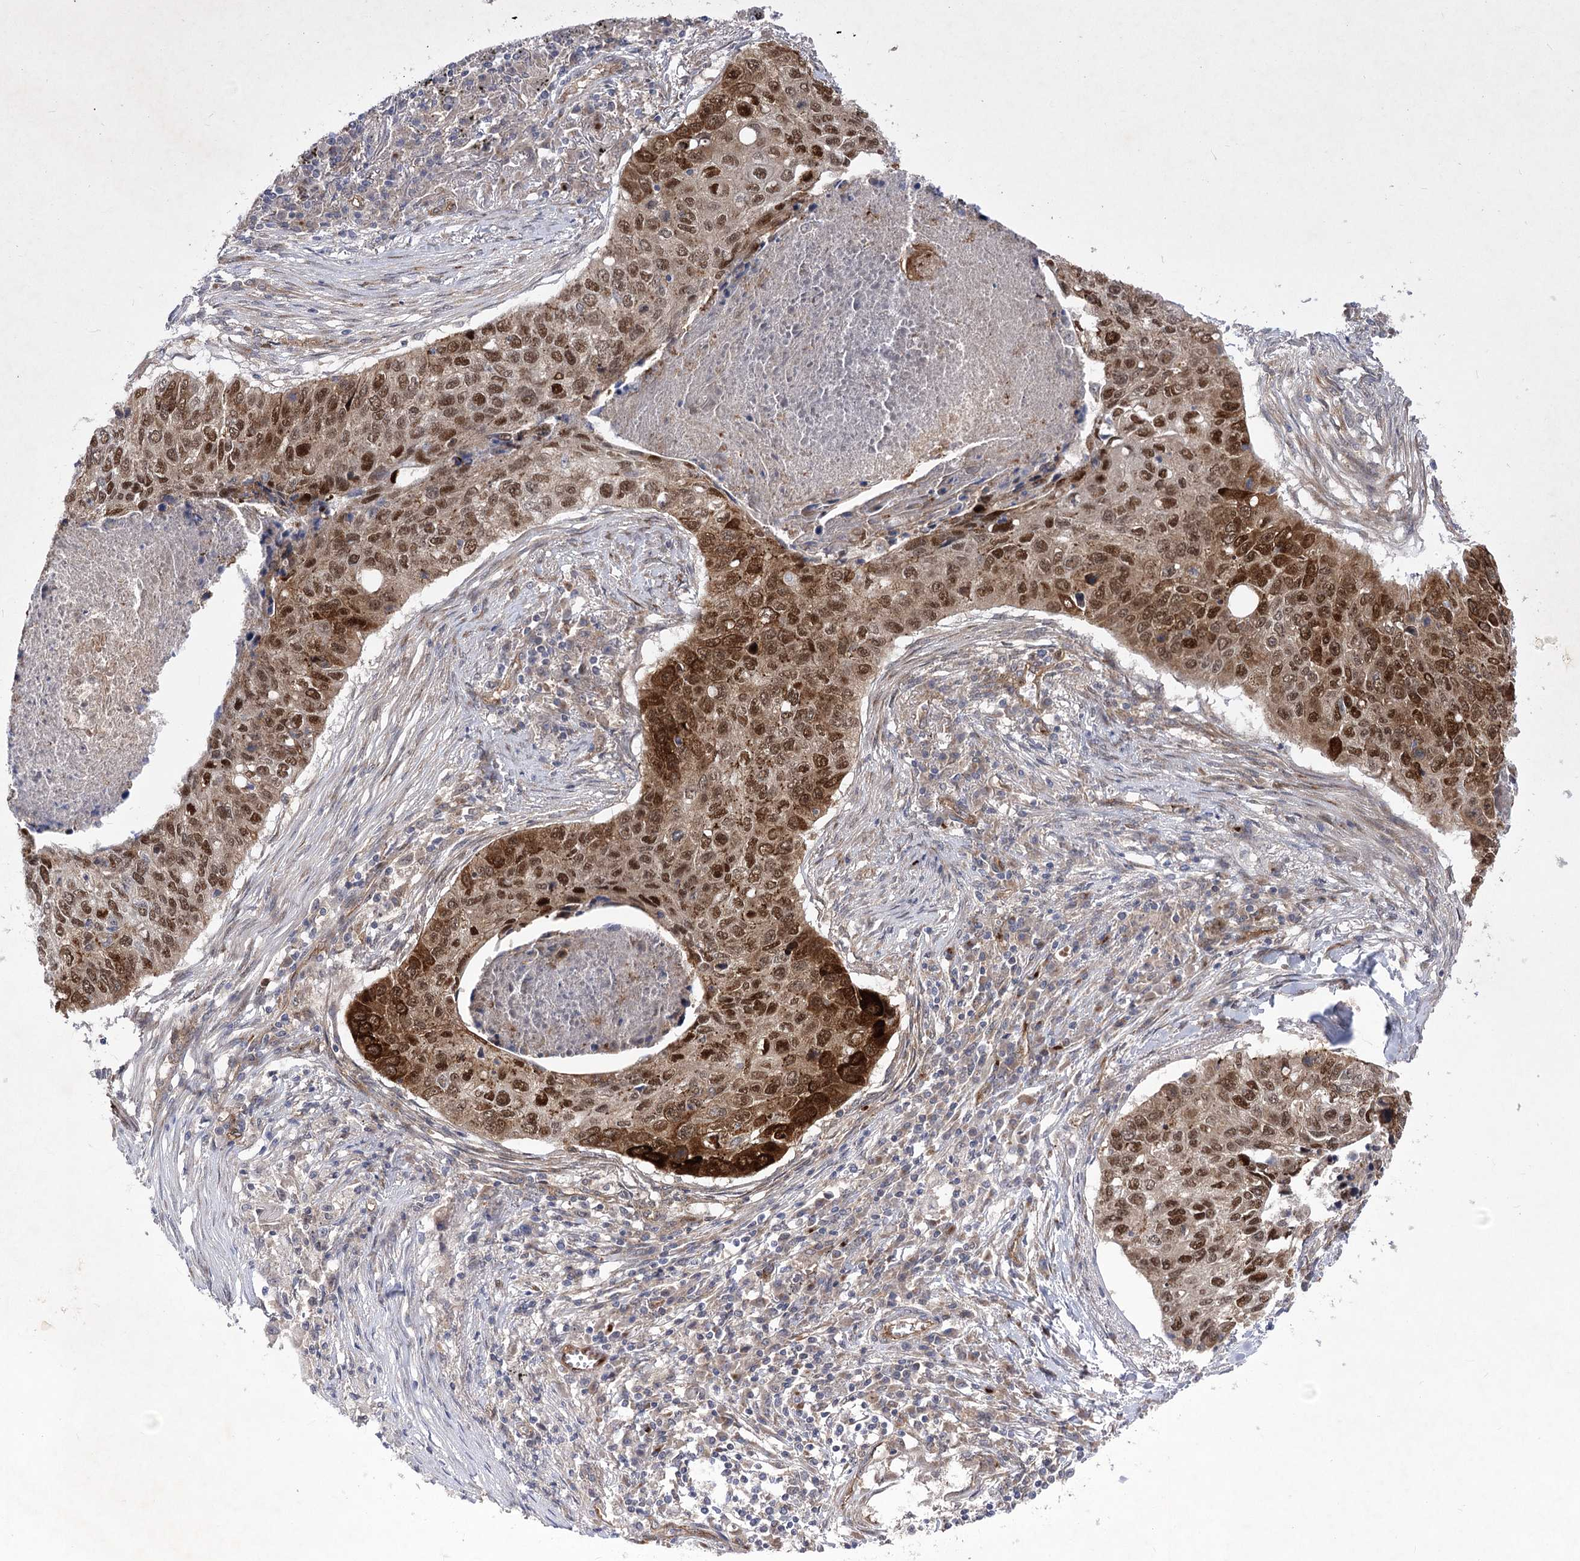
{"staining": {"intensity": "strong", "quantity": ">75%", "location": "cytoplasmic/membranous,nuclear"}, "tissue": "lung cancer", "cell_type": "Tumor cells", "image_type": "cancer", "snomed": [{"axis": "morphology", "description": "Squamous cell carcinoma, NOS"}, {"axis": "topography", "description": "Lung"}], "caption": "Tumor cells demonstrate high levels of strong cytoplasmic/membranous and nuclear positivity in about >75% of cells in lung squamous cell carcinoma.", "gene": "ARHGAP31", "patient": {"sex": "female", "age": 63}}